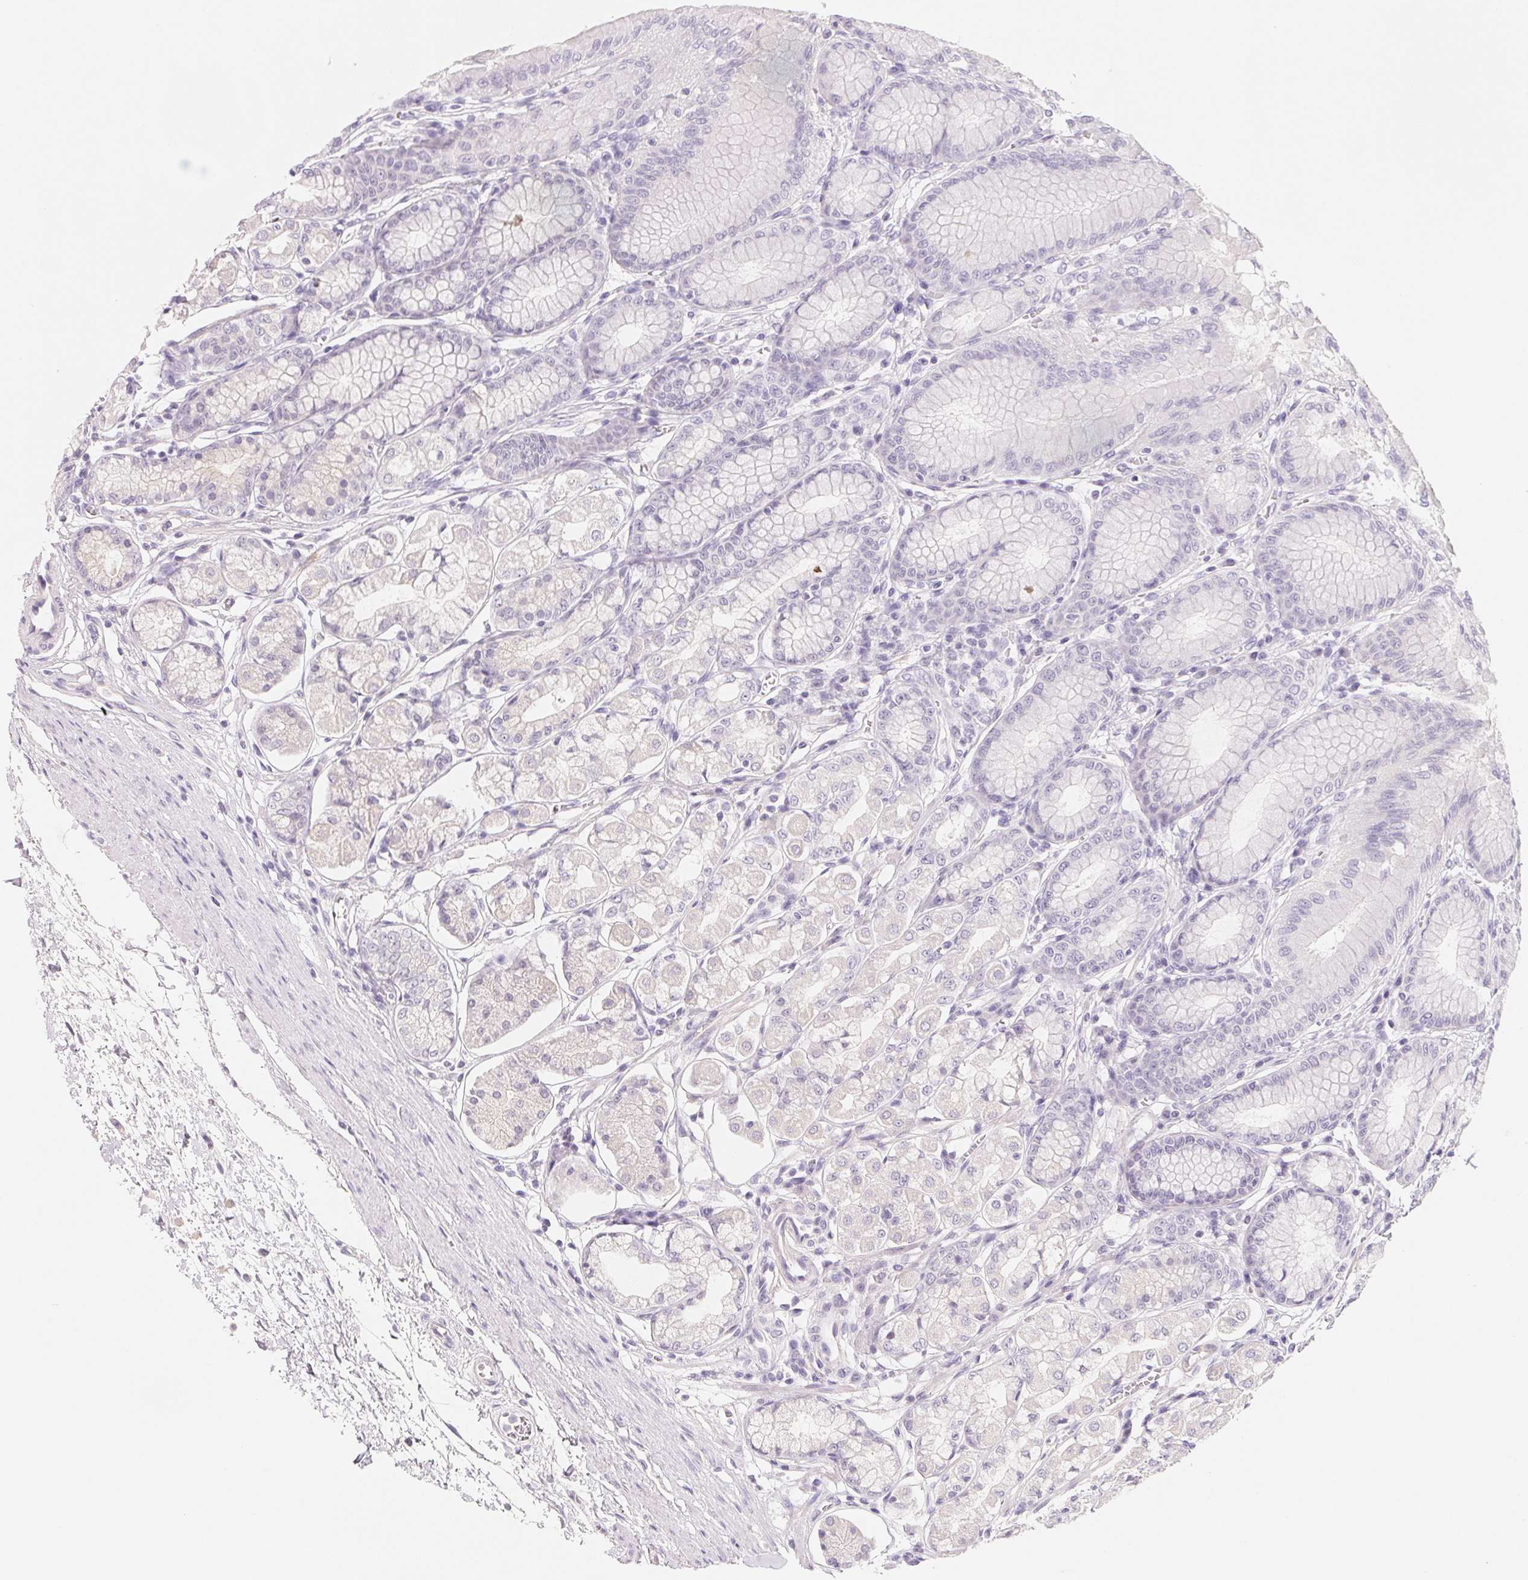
{"staining": {"intensity": "negative", "quantity": "none", "location": "none"}, "tissue": "stomach", "cell_type": "Glandular cells", "image_type": "normal", "snomed": [{"axis": "morphology", "description": "Normal tissue, NOS"}, {"axis": "topography", "description": "Stomach"}, {"axis": "topography", "description": "Stomach, lower"}], "caption": "Histopathology image shows no protein positivity in glandular cells of benign stomach.", "gene": "MCOLN3", "patient": {"sex": "male", "age": 76}}